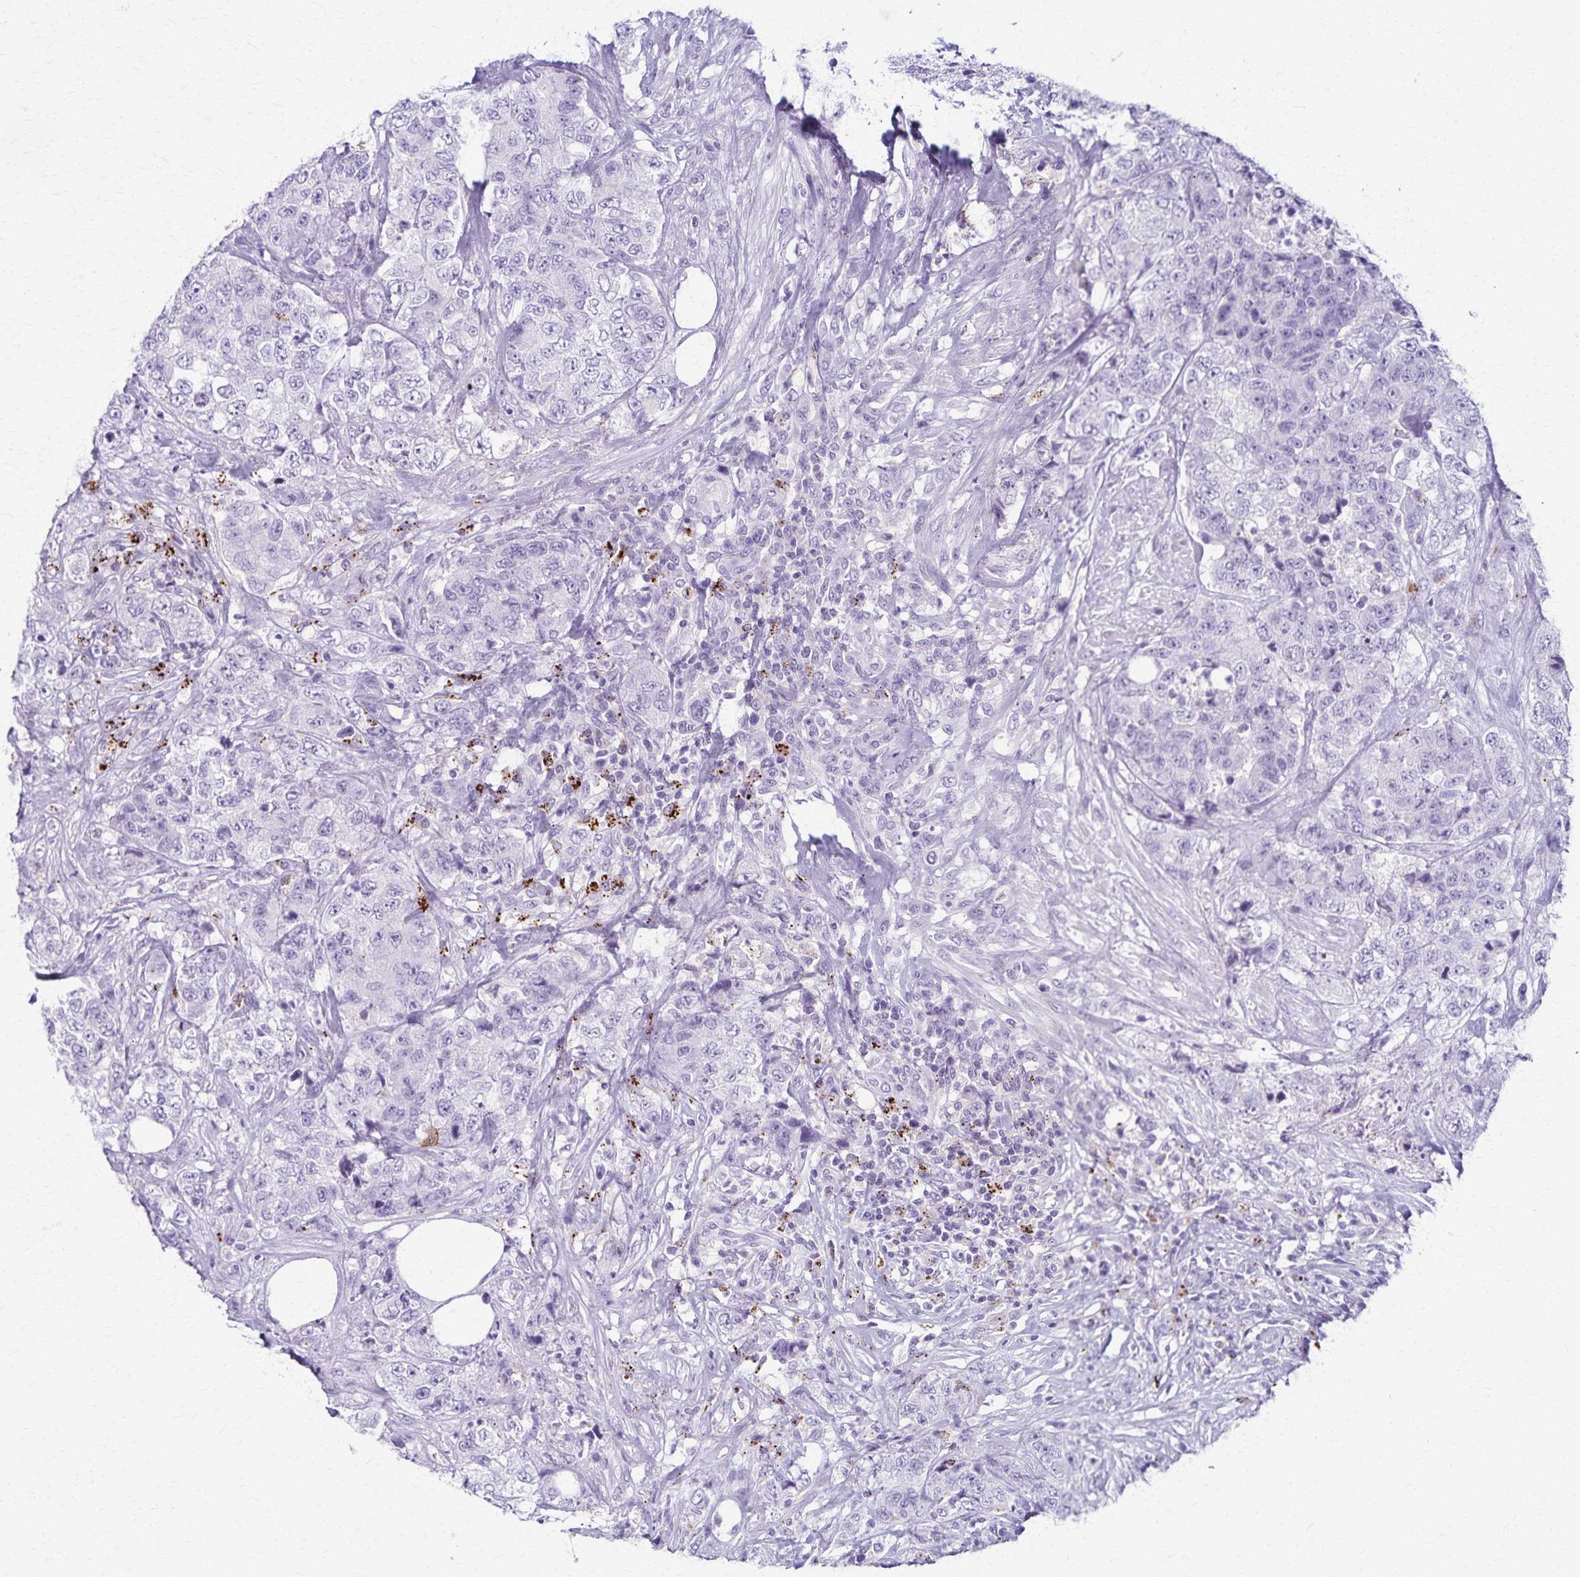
{"staining": {"intensity": "negative", "quantity": "none", "location": "none"}, "tissue": "urothelial cancer", "cell_type": "Tumor cells", "image_type": "cancer", "snomed": [{"axis": "morphology", "description": "Urothelial carcinoma, High grade"}, {"axis": "topography", "description": "Urinary bladder"}], "caption": "High magnification brightfield microscopy of urothelial cancer stained with DAB (3,3'-diaminobenzidine) (brown) and counterstained with hematoxylin (blue): tumor cells show no significant positivity.", "gene": "TMEM60", "patient": {"sex": "female", "age": 78}}